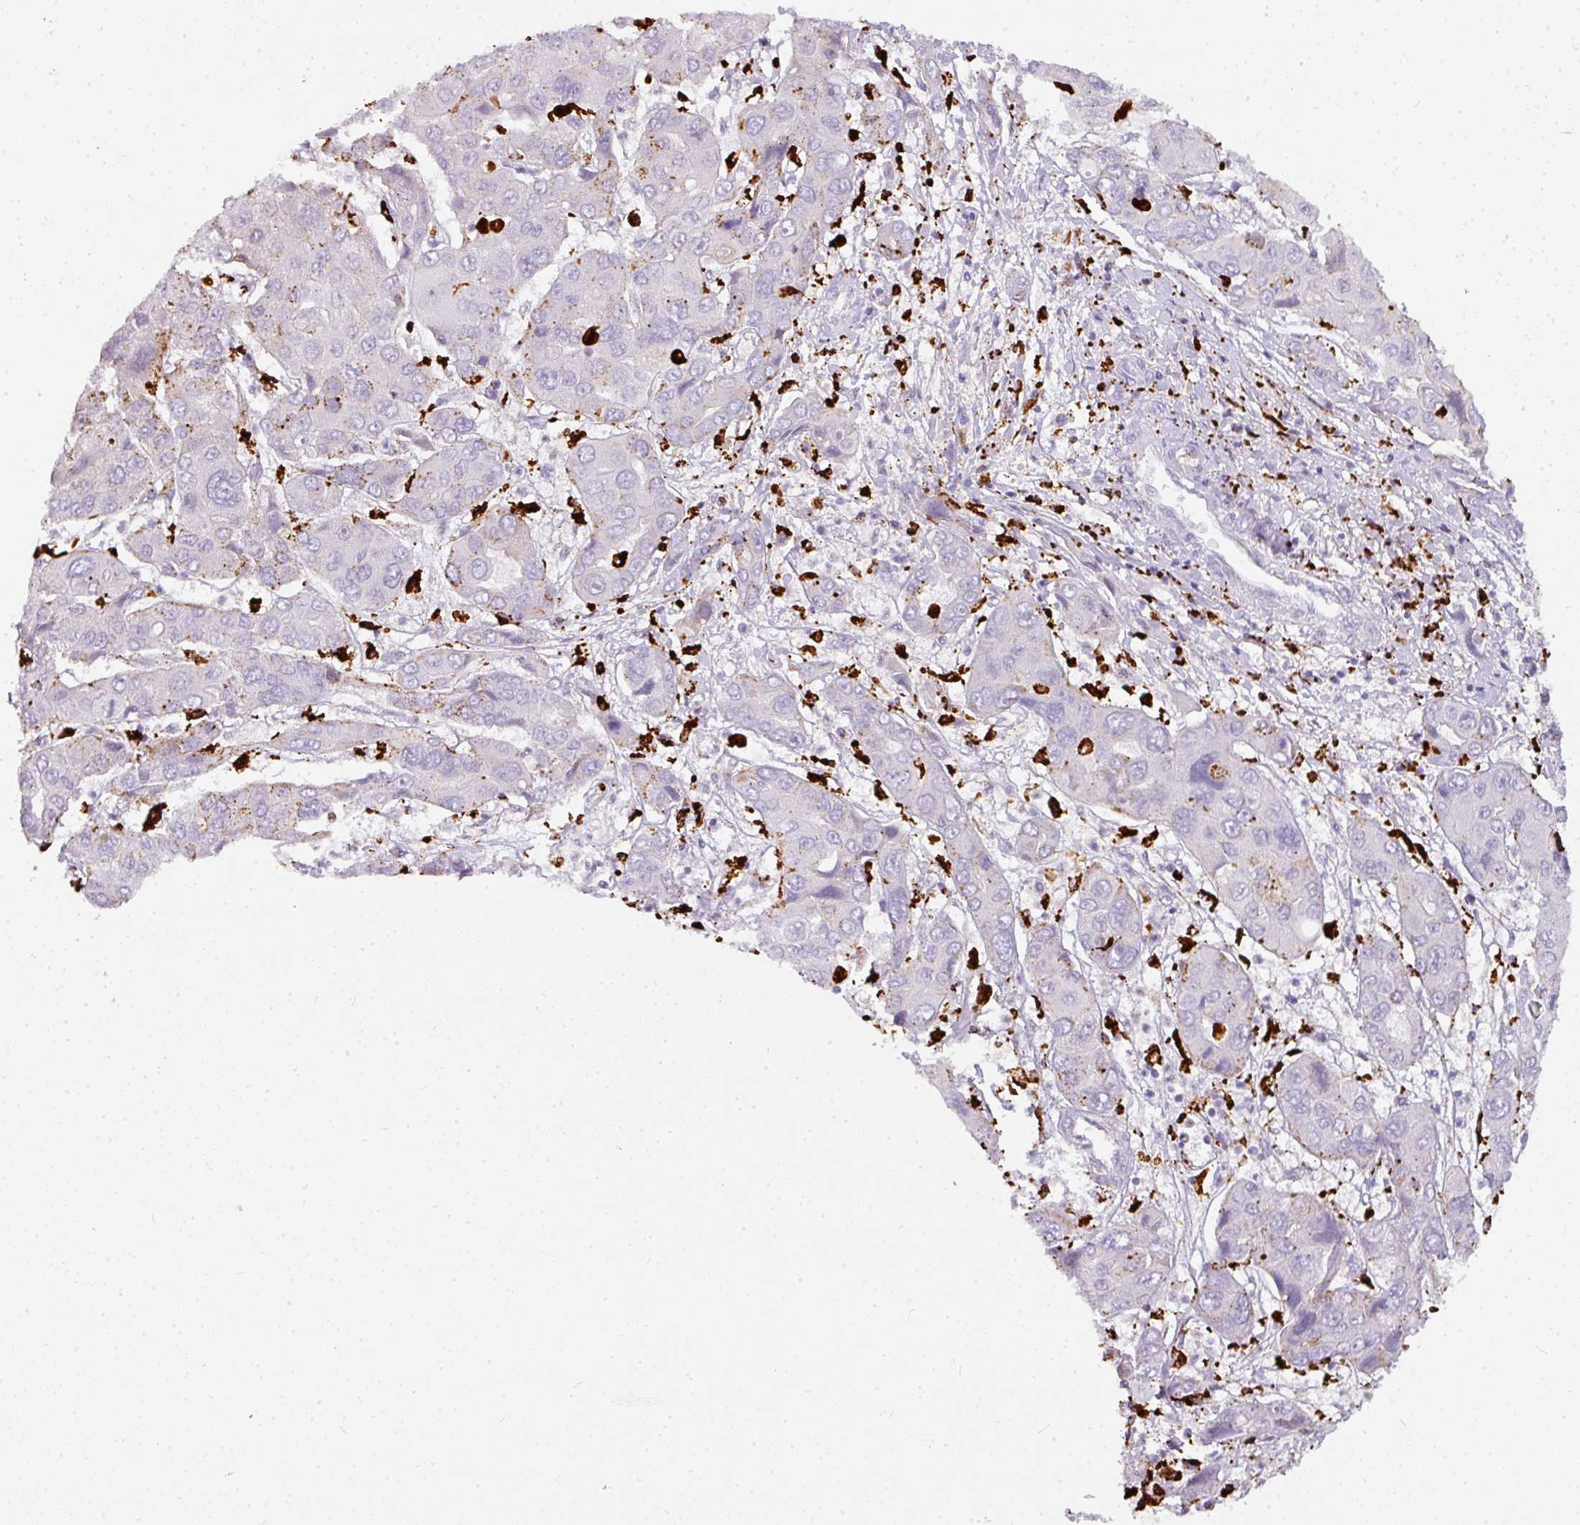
{"staining": {"intensity": "negative", "quantity": "none", "location": "none"}, "tissue": "liver cancer", "cell_type": "Tumor cells", "image_type": "cancer", "snomed": [{"axis": "morphology", "description": "Cholangiocarcinoma"}, {"axis": "topography", "description": "Liver"}], "caption": "Immunohistochemical staining of liver cancer shows no significant expression in tumor cells.", "gene": "MMACHC", "patient": {"sex": "male", "age": 67}}